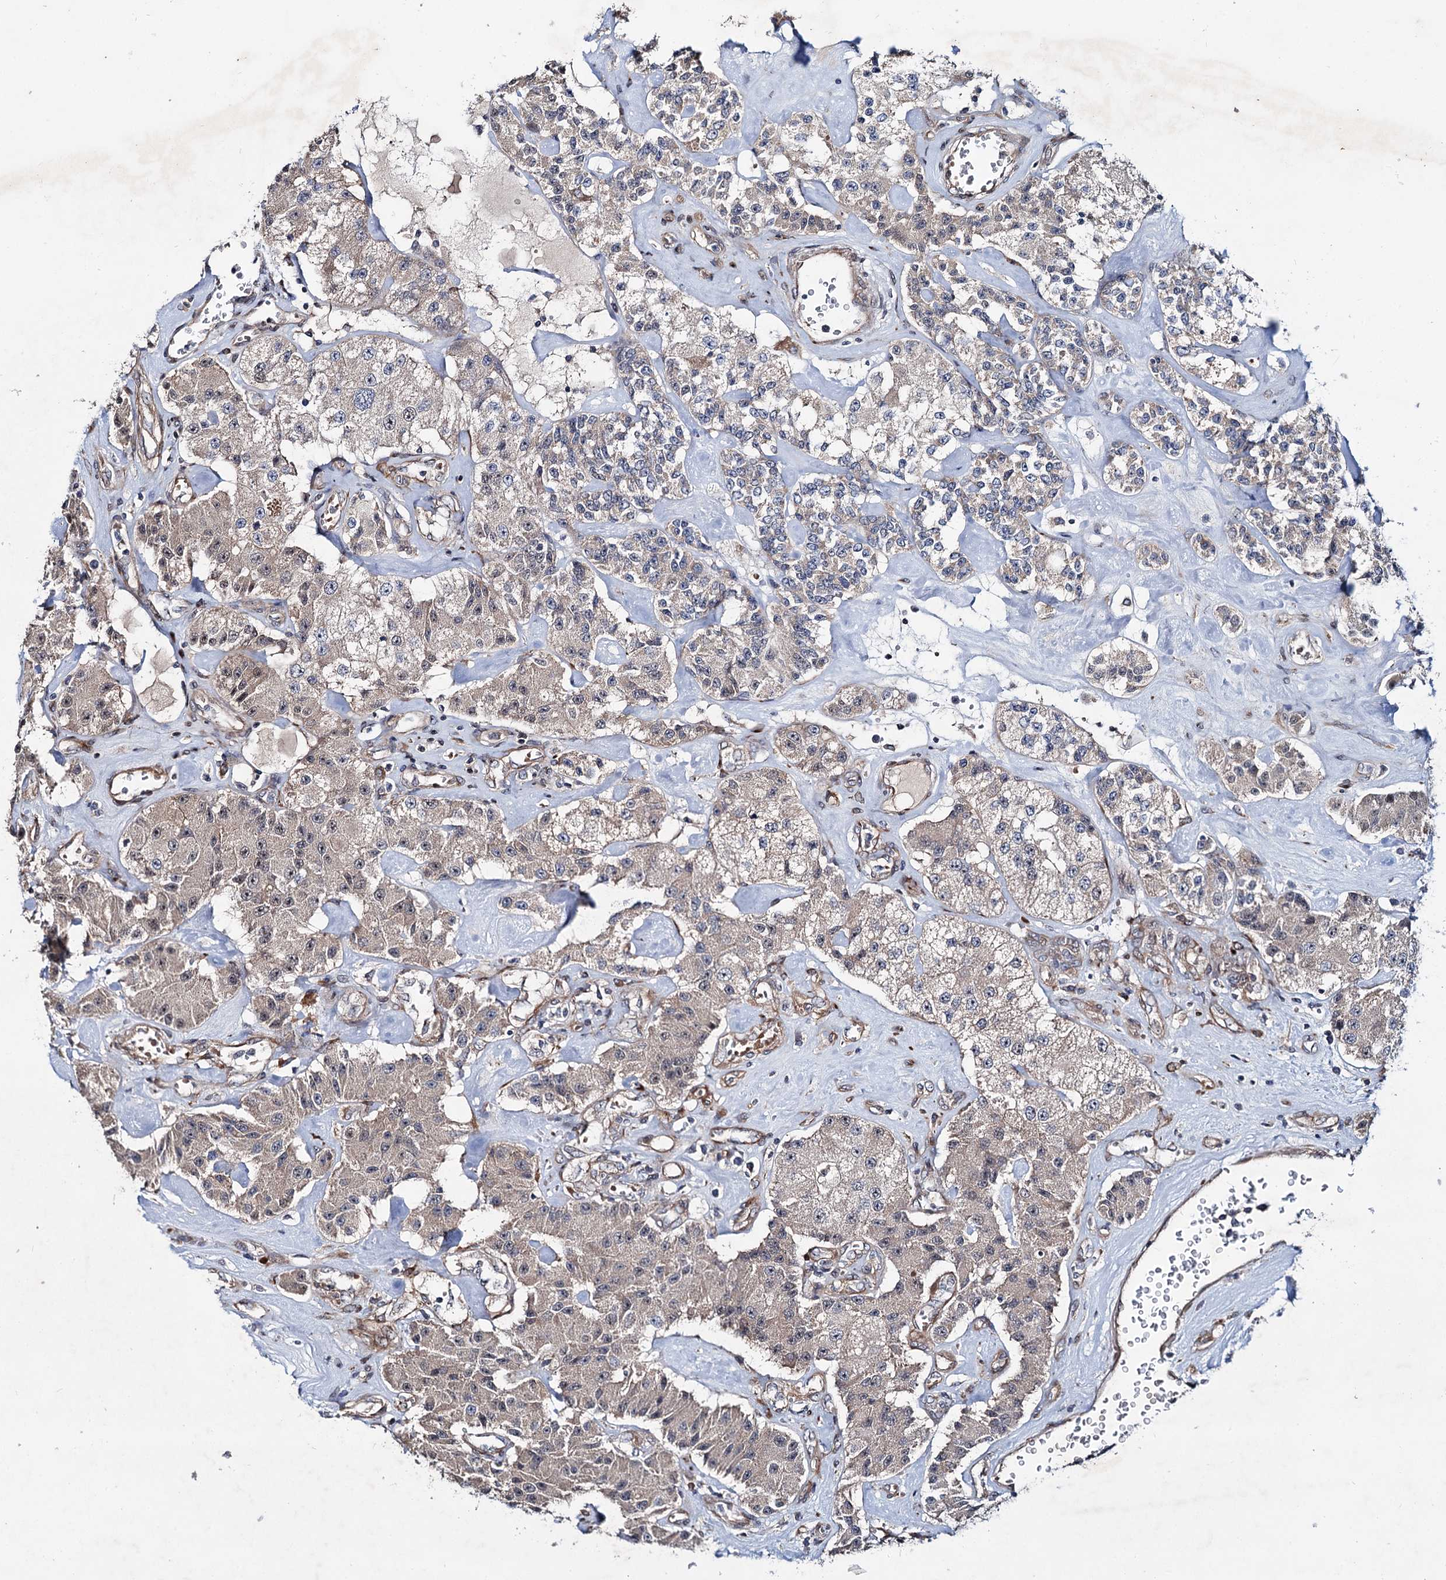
{"staining": {"intensity": "moderate", "quantity": "25%-75%", "location": "cytoplasmic/membranous,nuclear"}, "tissue": "carcinoid", "cell_type": "Tumor cells", "image_type": "cancer", "snomed": [{"axis": "morphology", "description": "Carcinoid, malignant, NOS"}, {"axis": "topography", "description": "Pancreas"}], "caption": "Tumor cells show medium levels of moderate cytoplasmic/membranous and nuclear positivity in about 25%-75% of cells in human carcinoid. The staining was performed using DAB to visualize the protein expression in brown, while the nuclei were stained in blue with hematoxylin (Magnification: 20x).", "gene": "PTDSS2", "patient": {"sex": "male", "age": 41}}